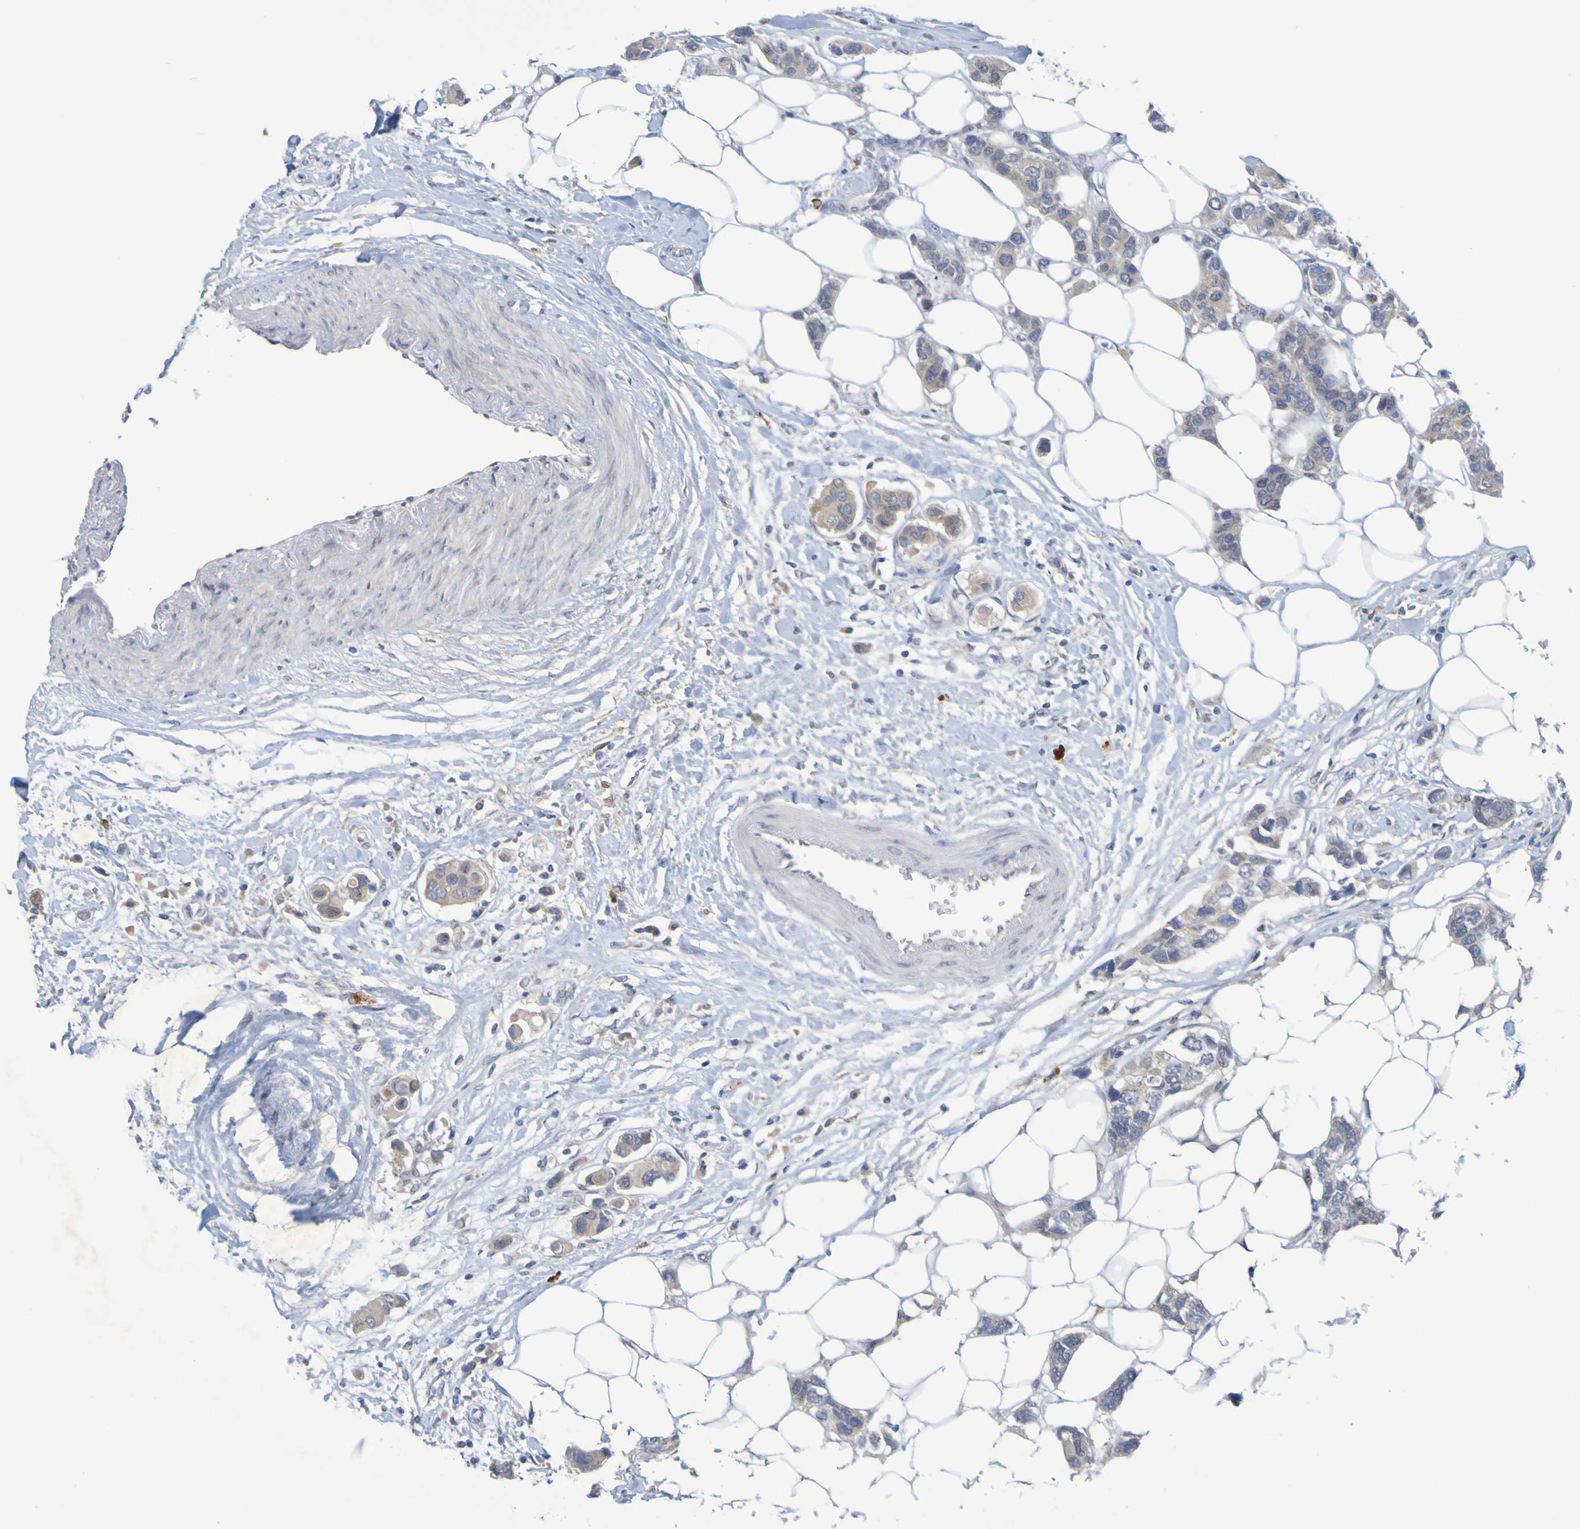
{"staining": {"intensity": "weak", "quantity": ">75%", "location": "cytoplasmic/membranous"}, "tissue": "breast cancer", "cell_type": "Tumor cells", "image_type": "cancer", "snomed": [{"axis": "morphology", "description": "Normal tissue, NOS"}, {"axis": "morphology", "description": "Duct carcinoma"}, {"axis": "topography", "description": "Breast"}], "caption": "High-power microscopy captured an IHC photomicrograph of breast cancer (intraductal carcinoma), revealing weak cytoplasmic/membranous staining in about >75% of tumor cells.", "gene": "LILRB5", "patient": {"sex": "female", "age": 50}}